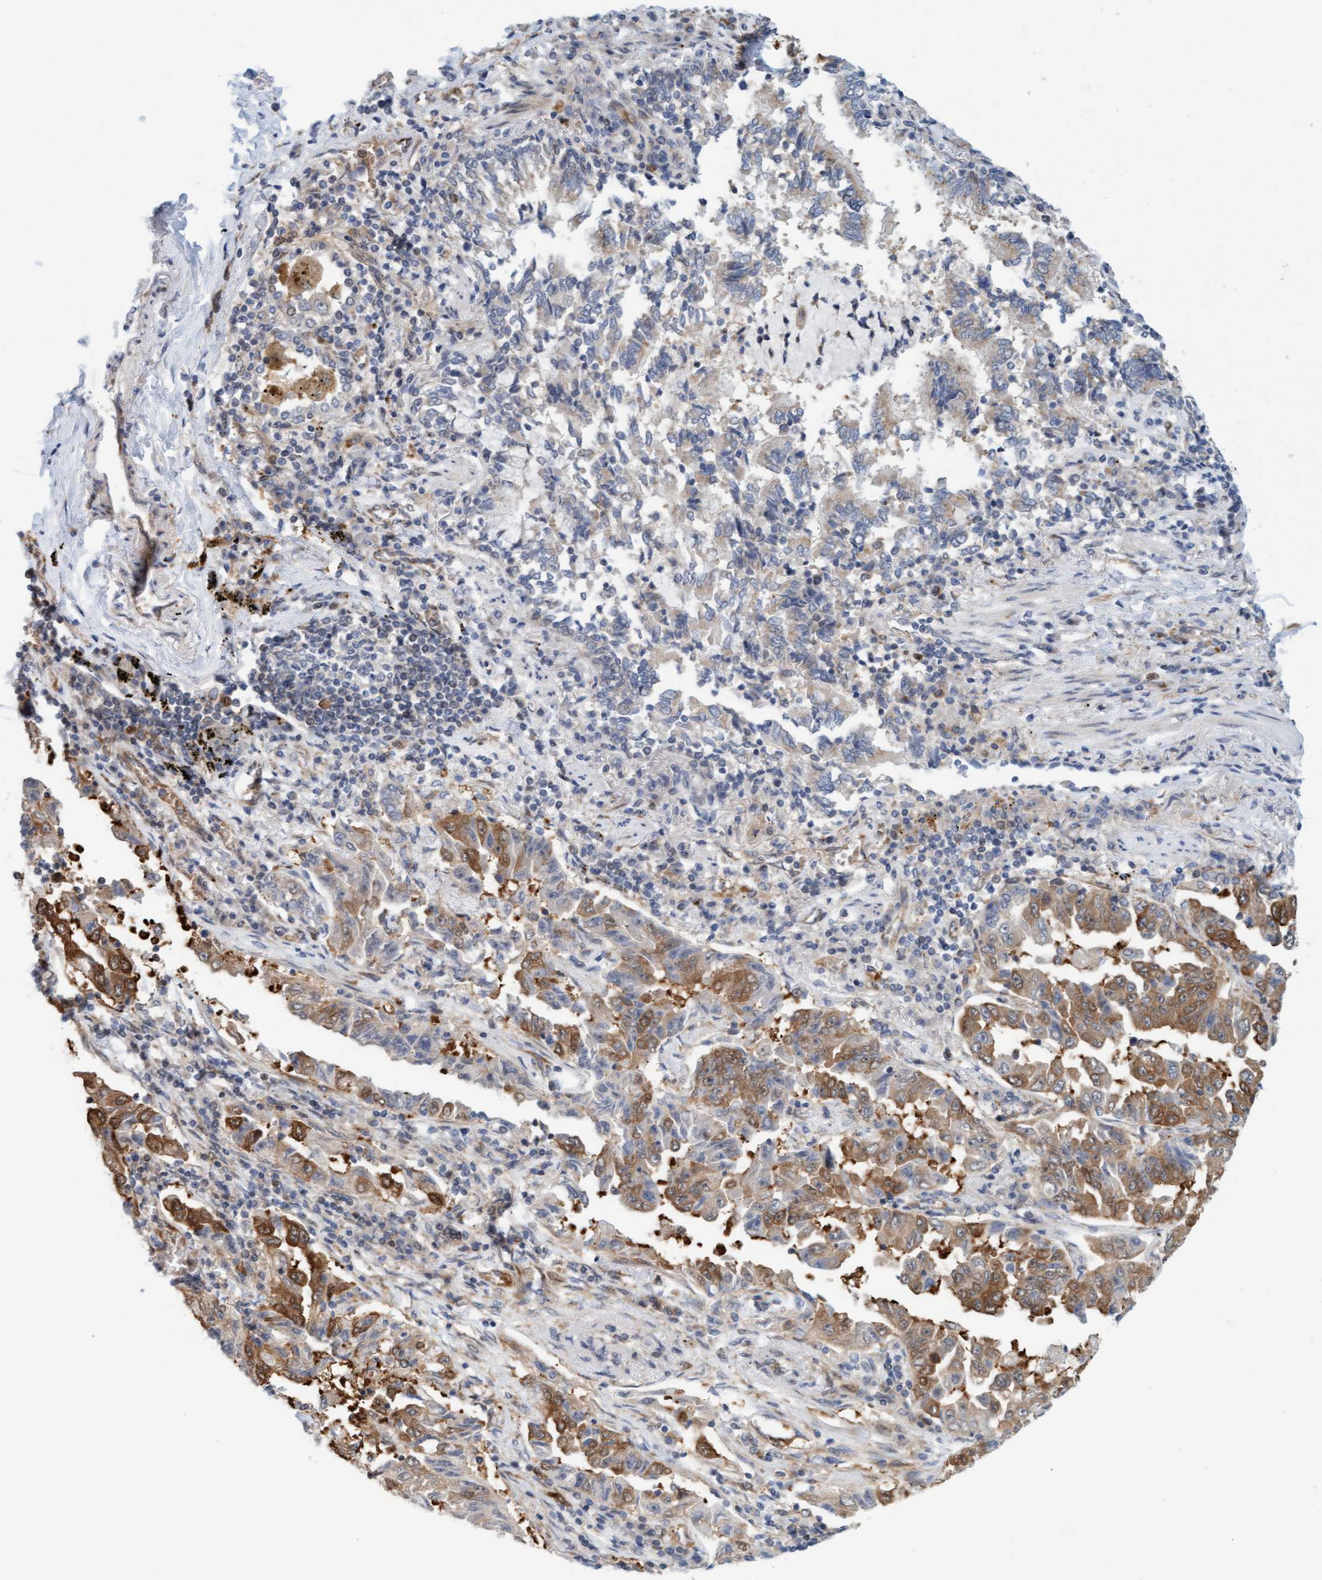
{"staining": {"intensity": "moderate", "quantity": ">75%", "location": "cytoplasmic/membranous"}, "tissue": "lung cancer", "cell_type": "Tumor cells", "image_type": "cancer", "snomed": [{"axis": "morphology", "description": "Adenocarcinoma, NOS"}, {"axis": "topography", "description": "Lung"}], "caption": "Human lung cancer stained with a protein marker exhibits moderate staining in tumor cells.", "gene": "EIF4EBP1", "patient": {"sex": "female", "age": 51}}